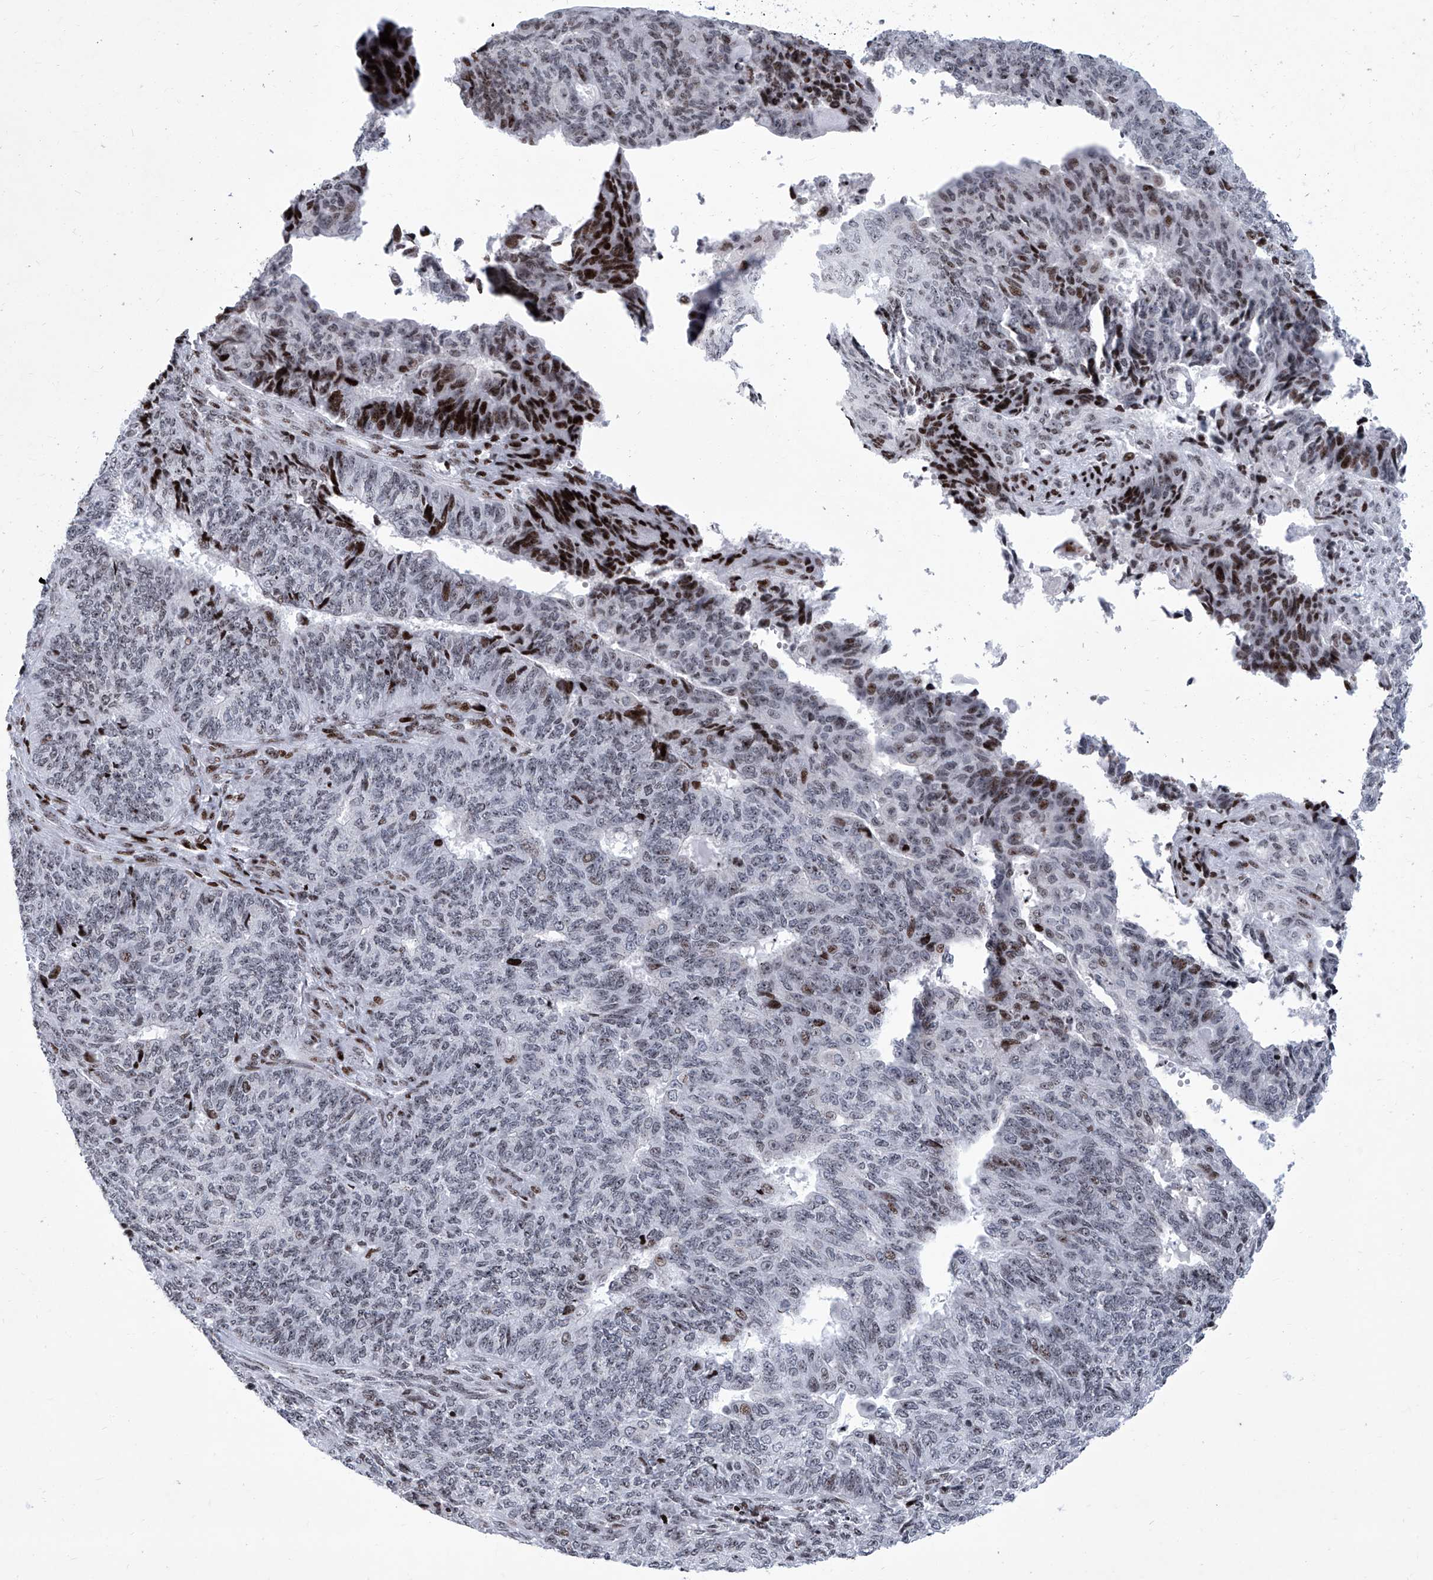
{"staining": {"intensity": "moderate", "quantity": "<25%", "location": "nuclear"}, "tissue": "endometrial cancer", "cell_type": "Tumor cells", "image_type": "cancer", "snomed": [{"axis": "morphology", "description": "Adenocarcinoma, NOS"}, {"axis": "topography", "description": "Endometrium"}], "caption": "Endometrial adenocarcinoma was stained to show a protein in brown. There is low levels of moderate nuclear positivity in about <25% of tumor cells.", "gene": "HEY2", "patient": {"sex": "female", "age": 32}}